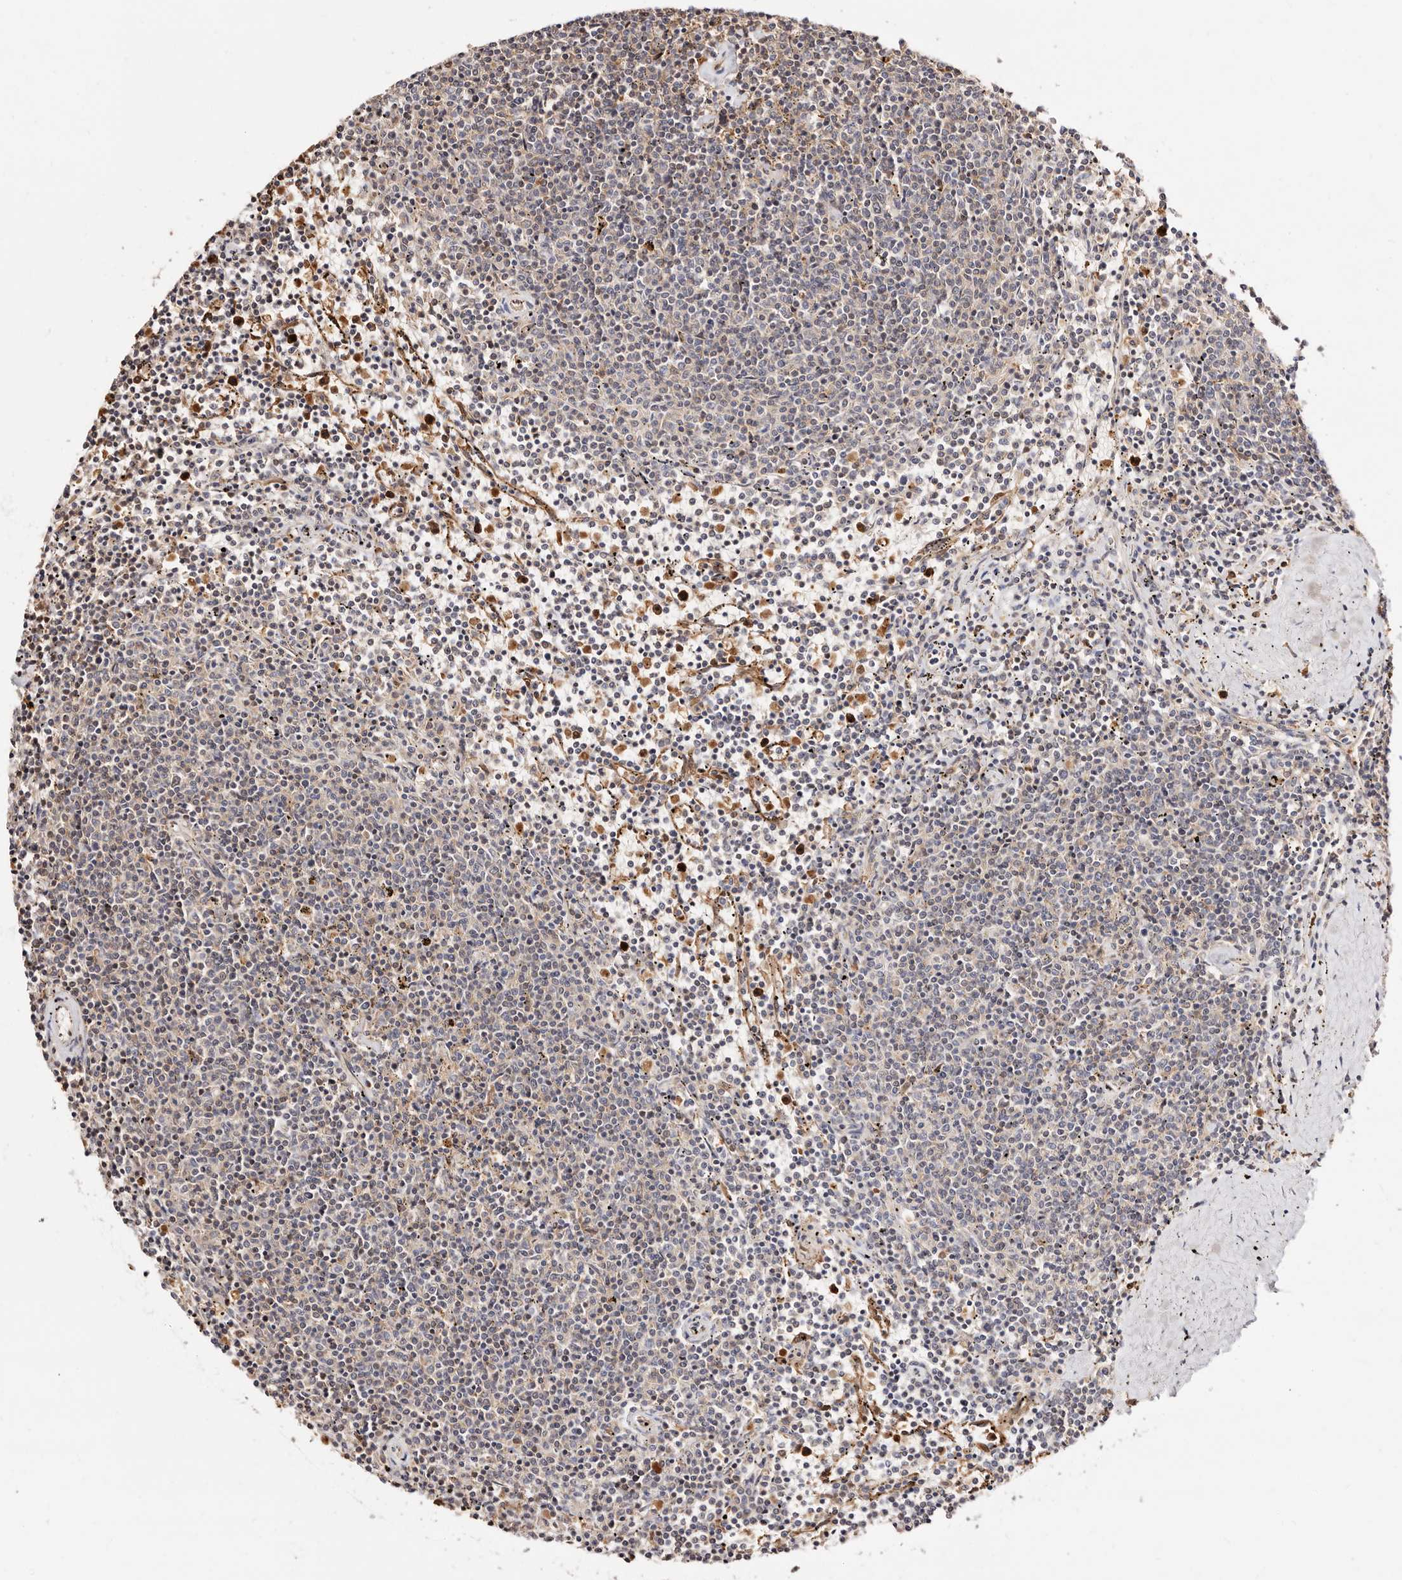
{"staining": {"intensity": "negative", "quantity": "none", "location": "none"}, "tissue": "lymphoma", "cell_type": "Tumor cells", "image_type": "cancer", "snomed": [{"axis": "morphology", "description": "Malignant lymphoma, non-Hodgkin's type, Low grade"}, {"axis": "topography", "description": "Spleen"}], "caption": "DAB immunohistochemical staining of human lymphoma demonstrates no significant expression in tumor cells.", "gene": "TKT", "patient": {"sex": "female", "age": 50}}